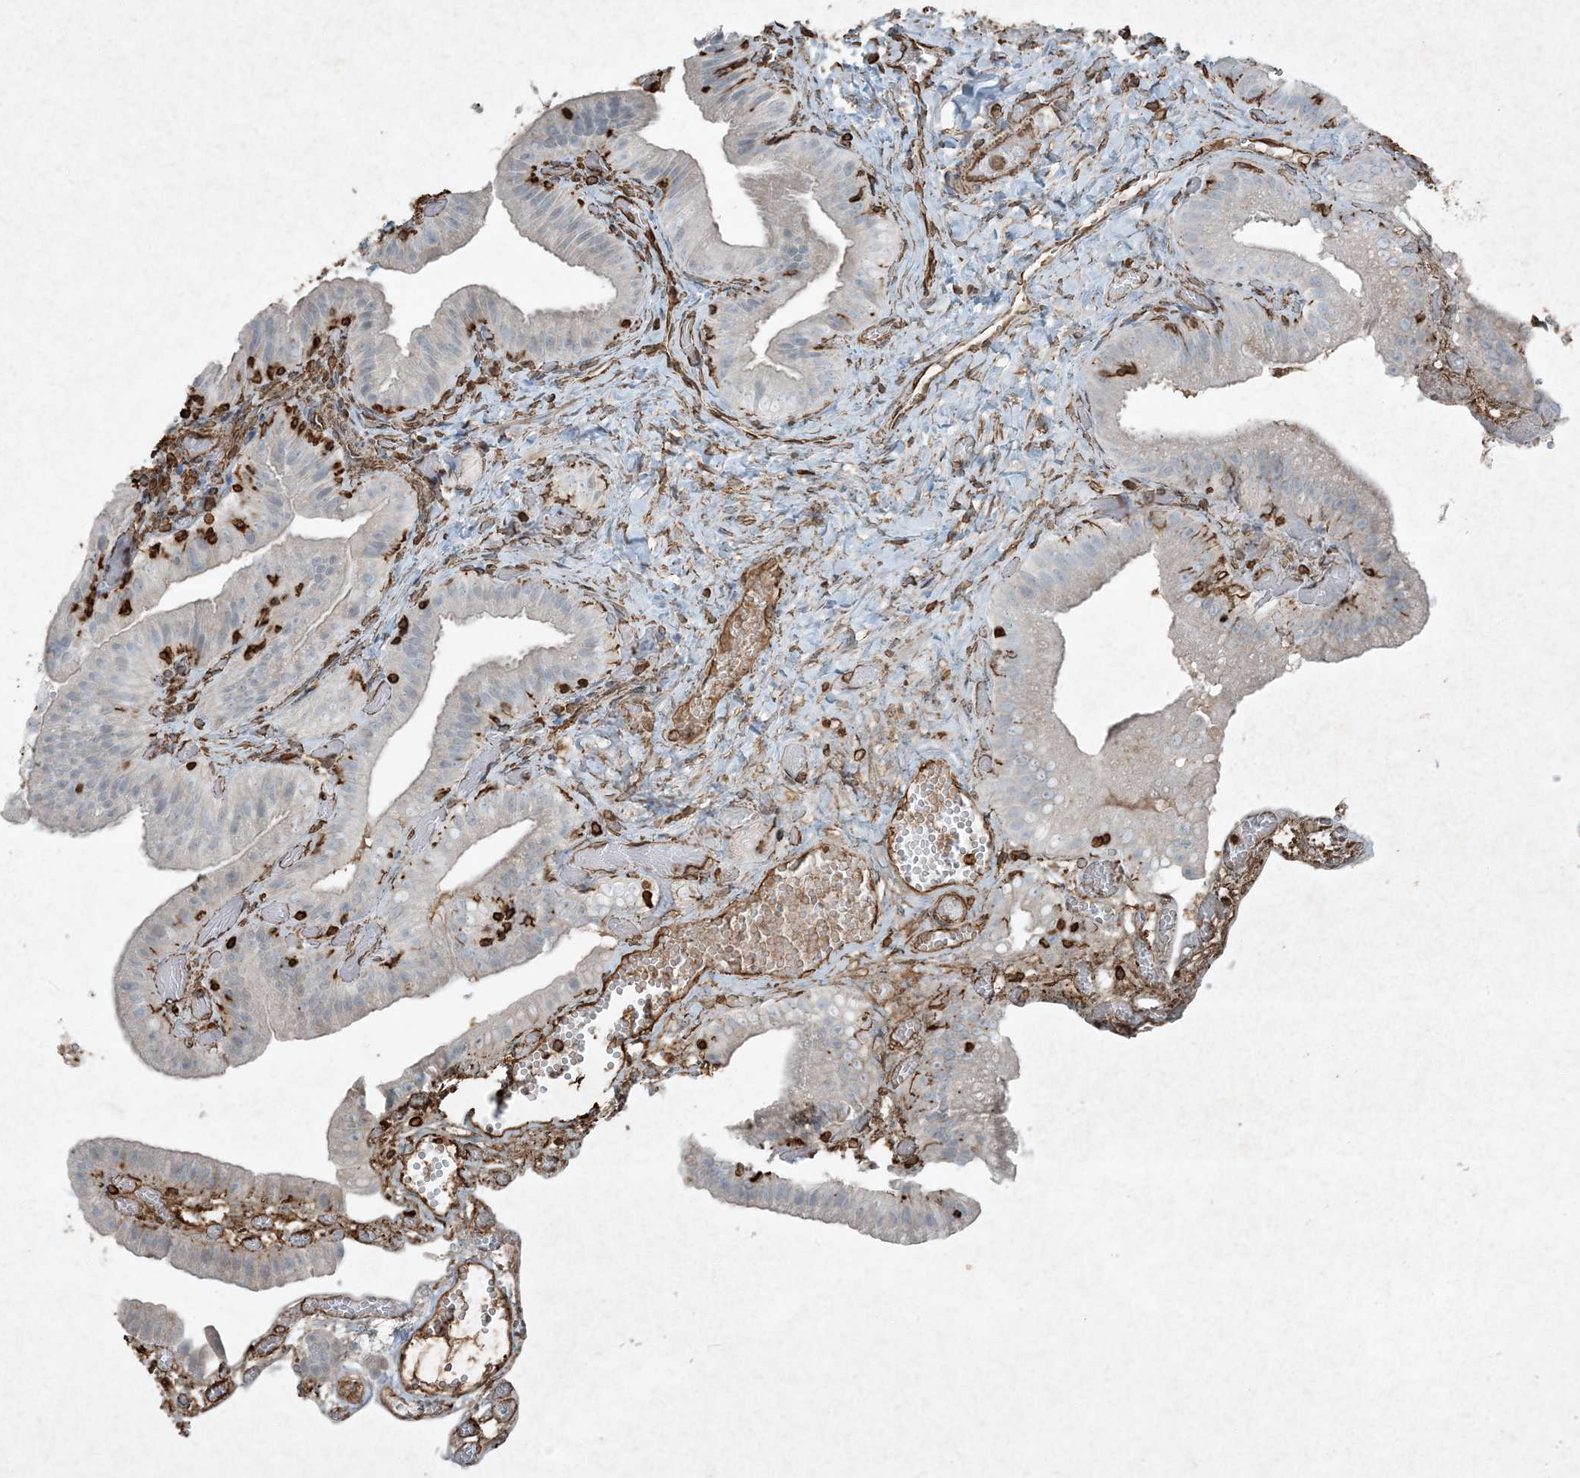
{"staining": {"intensity": "negative", "quantity": "none", "location": "none"}, "tissue": "gallbladder", "cell_type": "Glandular cells", "image_type": "normal", "snomed": [{"axis": "morphology", "description": "Normal tissue, NOS"}, {"axis": "topography", "description": "Gallbladder"}], "caption": "The photomicrograph shows no significant staining in glandular cells of gallbladder. (DAB (3,3'-diaminobenzidine) IHC, high magnification).", "gene": "RYK", "patient": {"sex": "female", "age": 64}}